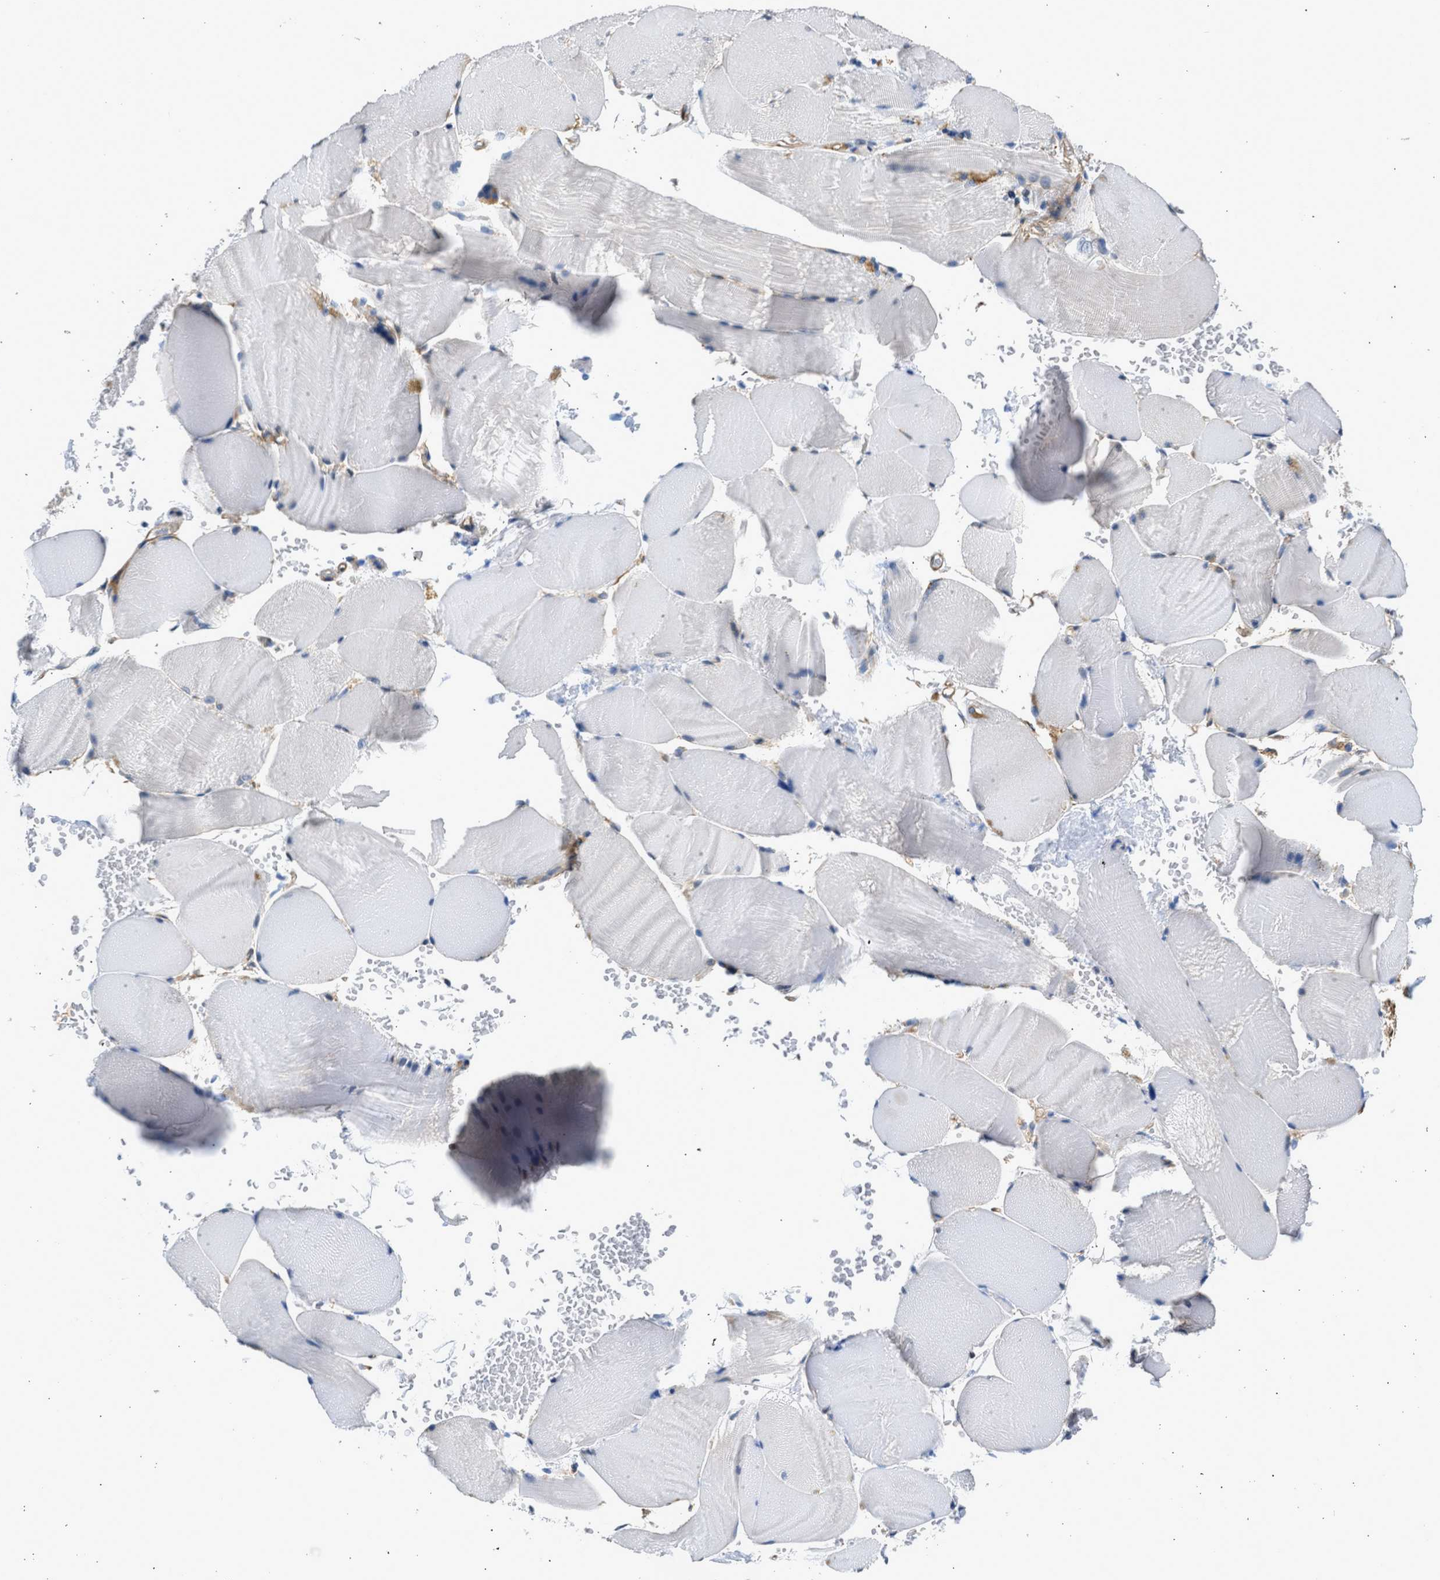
{"staining": {"intensity": "negative", "quantity": "none", "location": "none"}, "tissue": "skeletal muscle", "cell_type": "Myocytes", "image_type": "normal", "snomed": [{"axis": "morphology", "description": "Normal tissue, NOS"}, {"axis": "topography", "description": "Skin"}, {"axis": "topography", "description": "Skeletal muscle"}], "caption": "Immunohistochemistry histopathology image of normal skeletal muscle: human skeletal muscle stained with DAB (3,3'-diaminobenzidine) displays no significant protein expression in myocytes. Brightfield microscopy of immunohistochemistry stained with DAB (brown) and hematoxylin (blue), captured at high magnification.", "gene": "SEPTIN2", "patient": {"sex": "male", "age": 83}}